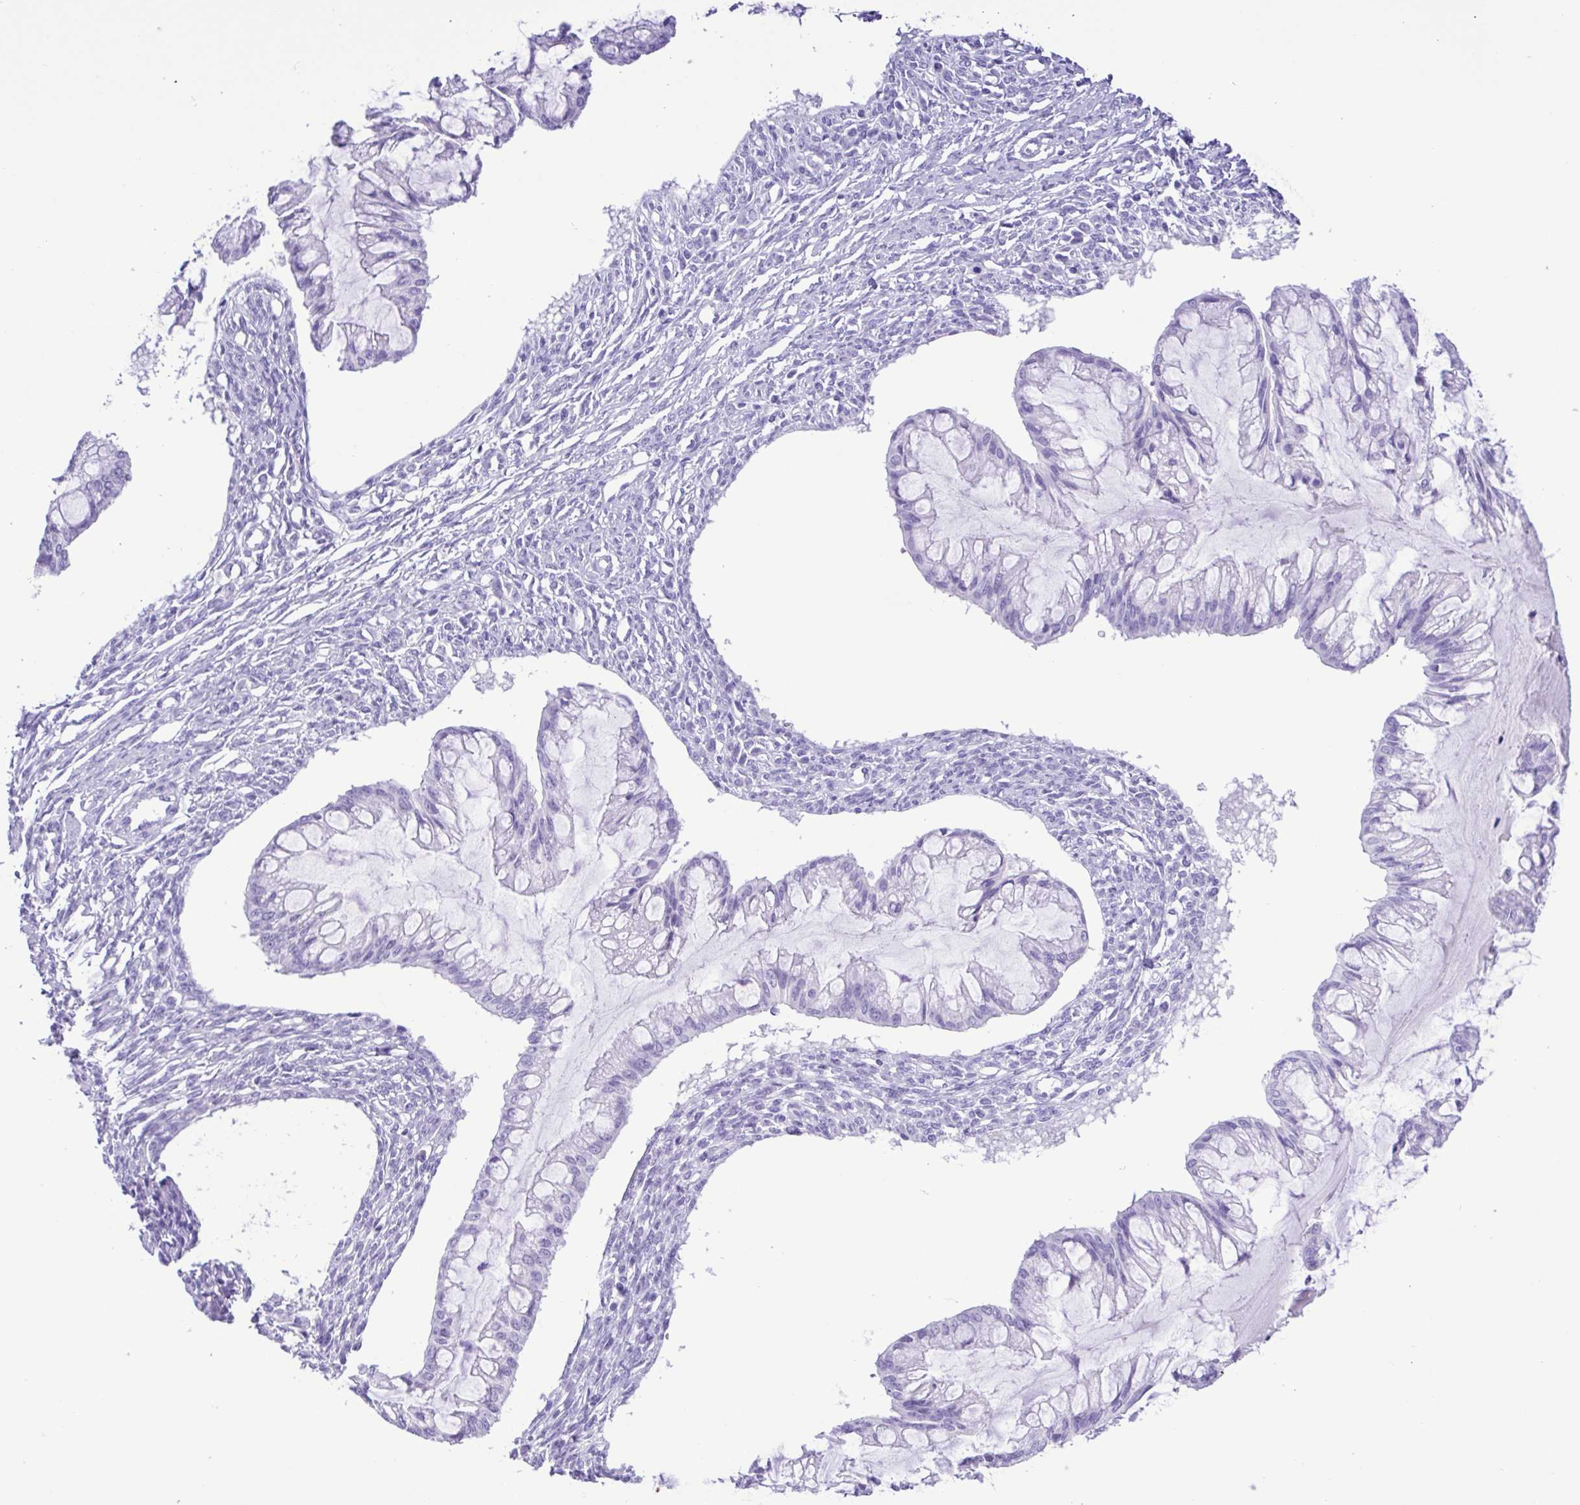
{"staining": {"intensity": "negative", "quantity": "none", "location": "none"}, "tissue": "ovarian cancer", "cell_type": "Tumor cells", "image_type": "cancer", "snomed": [{"axis": "morphology", "description": "Cystadenocarcinoma, mucinous, NOS"}, {"axis": "topography", "description": "Ovary"}], "caption": "There is no significant expression in tumor cells of ovarian mucinous cystadenocarcinoma. (DAB (3,3'-diaminobenzidine) IHC visualized using brightfield microscopy, high magnification).", "gene": "CASP14", "patient": {"sex": "female", "age": 73}}